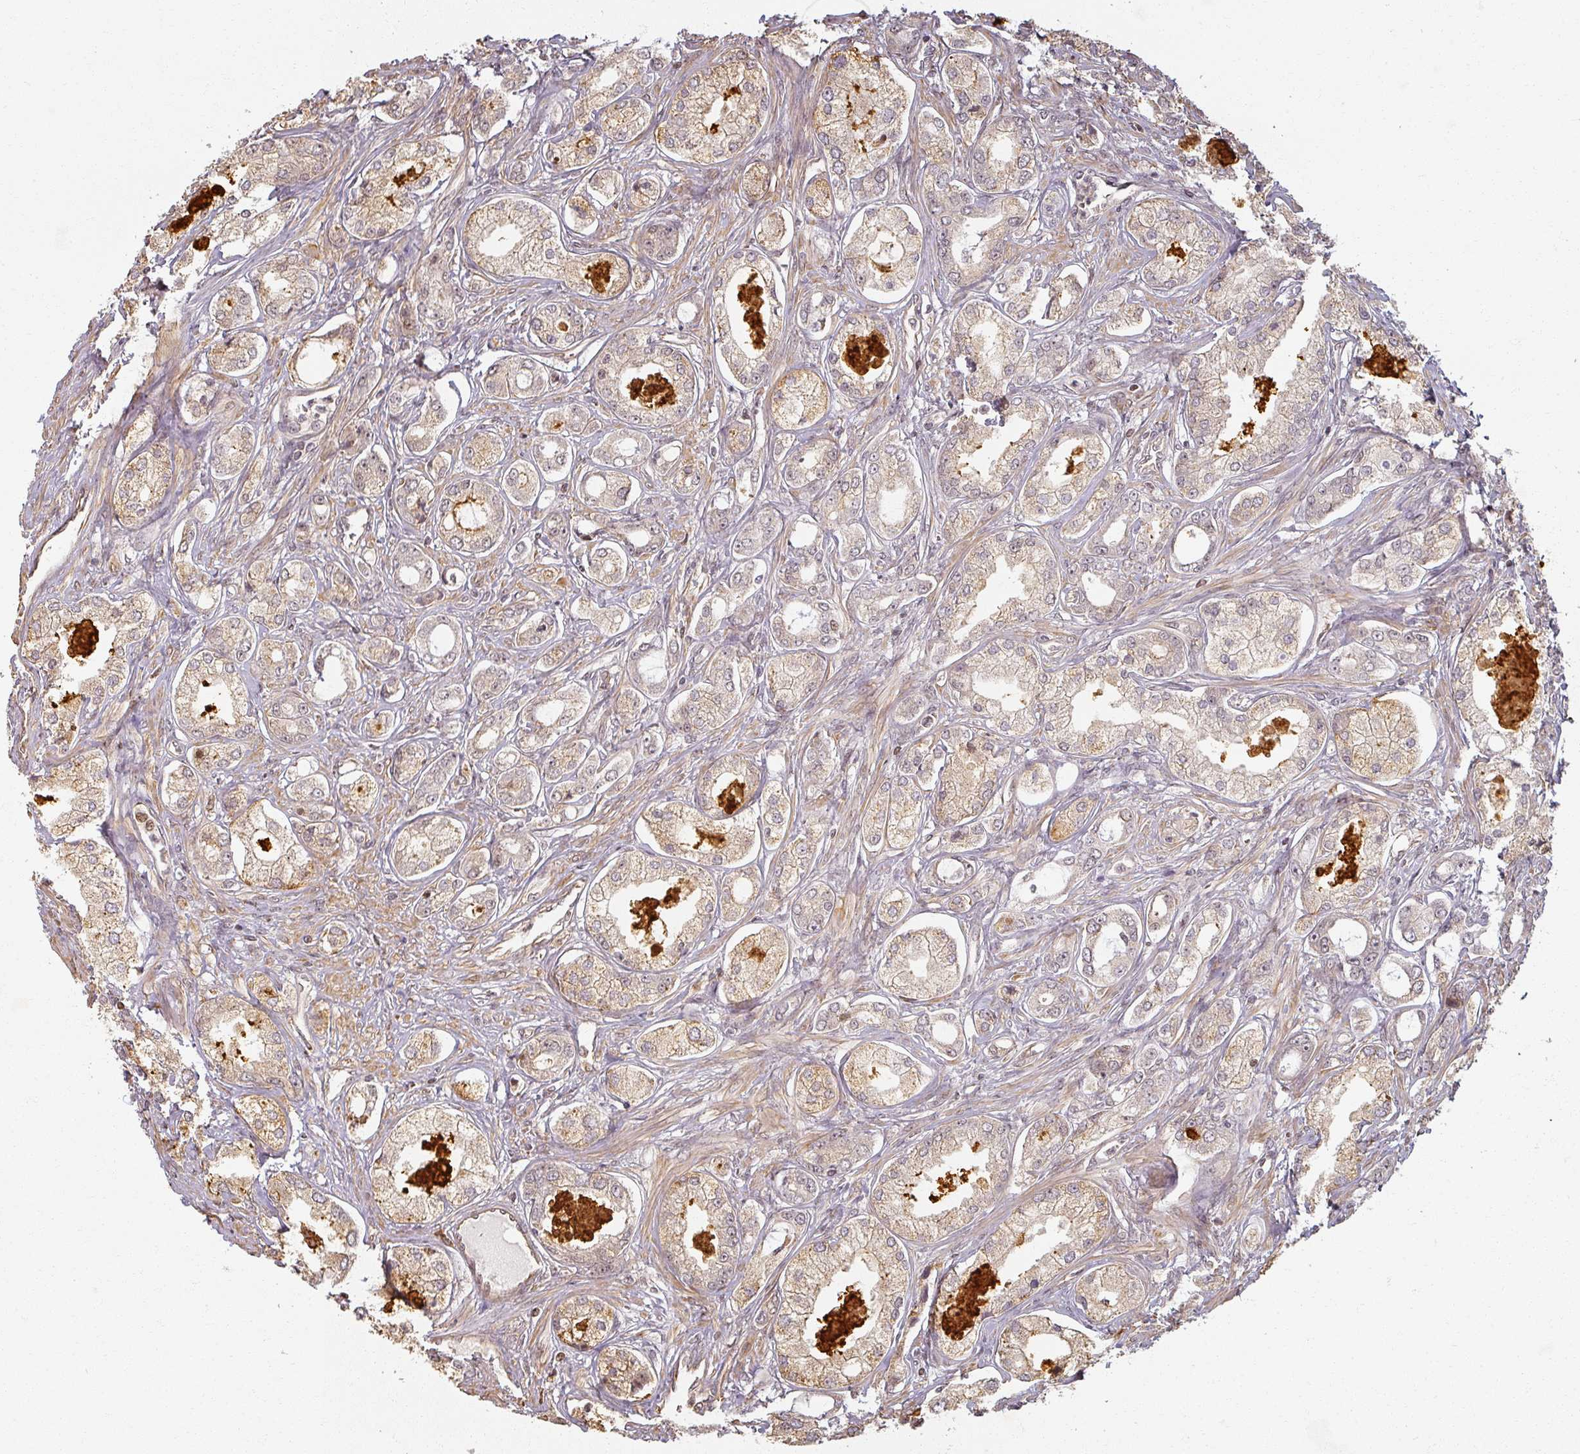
{"staining": {"intensity": "weak", "quantity": ">75%", "location": "cytoplasmic/membranous,nuclear"}, "tissue": "prostate cancer", "cell_type": "Tumor cells", "image_type": "cancer", "snomed": [{"axis": "morphology", "description": "Adenocarcinoma, Low grade"}, {"axis": "topography", "description": "Prostate"}], "caption": "DAB (3,3'-diaminobenzidine) immunohistochemical staining of prostate cancer reveals weak cytoplasmic/membranous and nuclear protein expression in approximately >75% of tumor cells. Nuclei are stained in blue.", "gene": "MED19", "patient": {"sex": "male", "age": 68}}